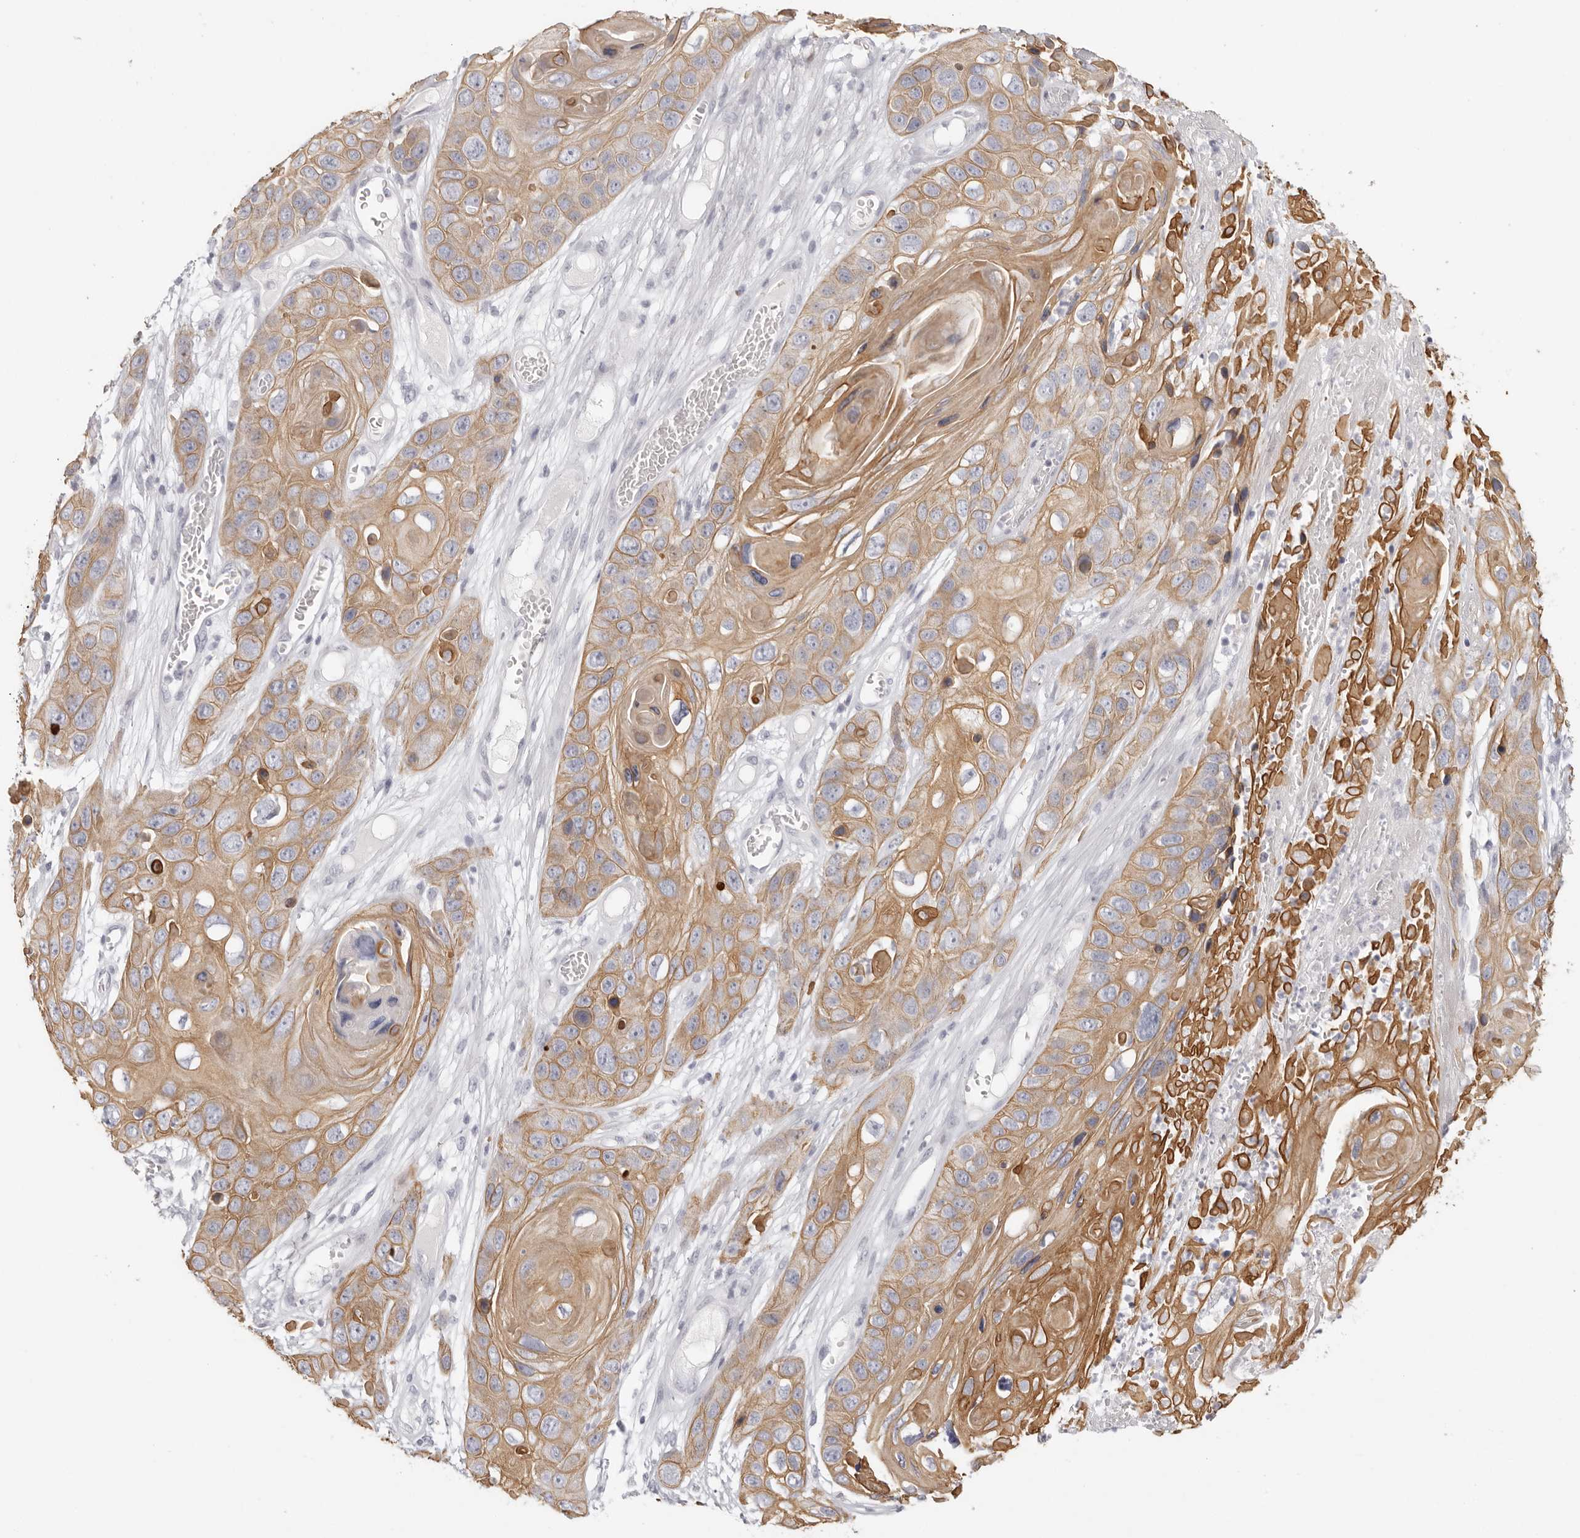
{"staining": {"intensity": "moderate", "quantity": ">75%", "location": "cytoplasmic/membranous"}, "tissue": "skin cancer", "cell_type": "Tumor cells", "image_type": "cancer", "snomed": [{"axis": "morphology", "description": "Squamous cell carcinoma, NOS"}, {"axis": "topography", "description": "Skin"}], "caption": "Squamous cell carcinoma (skin) tissue exhibits moderate cytoplasmic/membranous expression in approximately >75% of tumor cells, visualized by immunohistochemistry.", "gene": "RXFP1", "patient": {"sex": "male", "age": 55}}